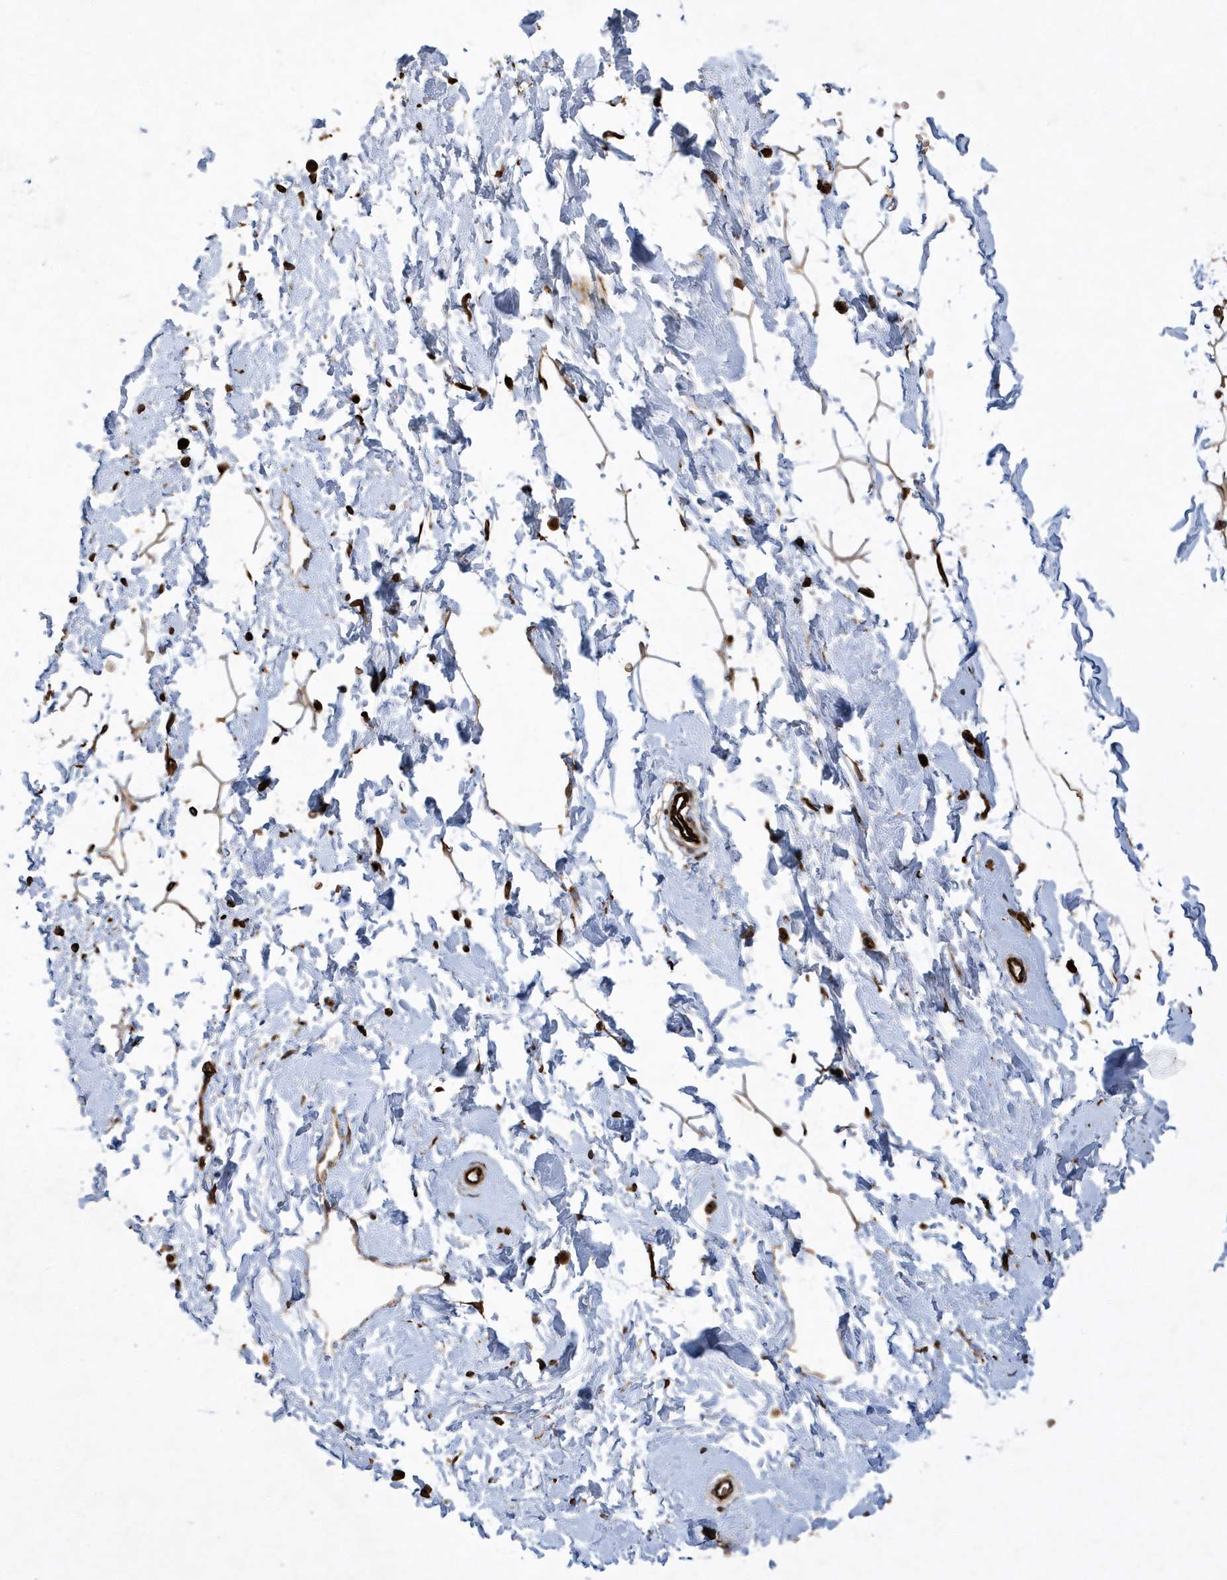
{"staining": {"intensity": "moderate", "quantity": "25%-75%", "location": "cytoplasmic/membranous"}, "tissue": "adipose tissue", "cell_type": "Adipocytes", "image_type": "normal", "snomed": [{"axis": "morphology", "description": "Normal tissue, NOS"}, {"axis": "topography", "description": "Breast"}], "caption": "This photomicrograph shows IHC staining of benign adipose tissue, with medium moderate cytoplasmic/membranous staining in approximately 25%-75% of adipocytes.", "gene": "LAPTM4A", "patient": {"sex": "female", "age": 23}}